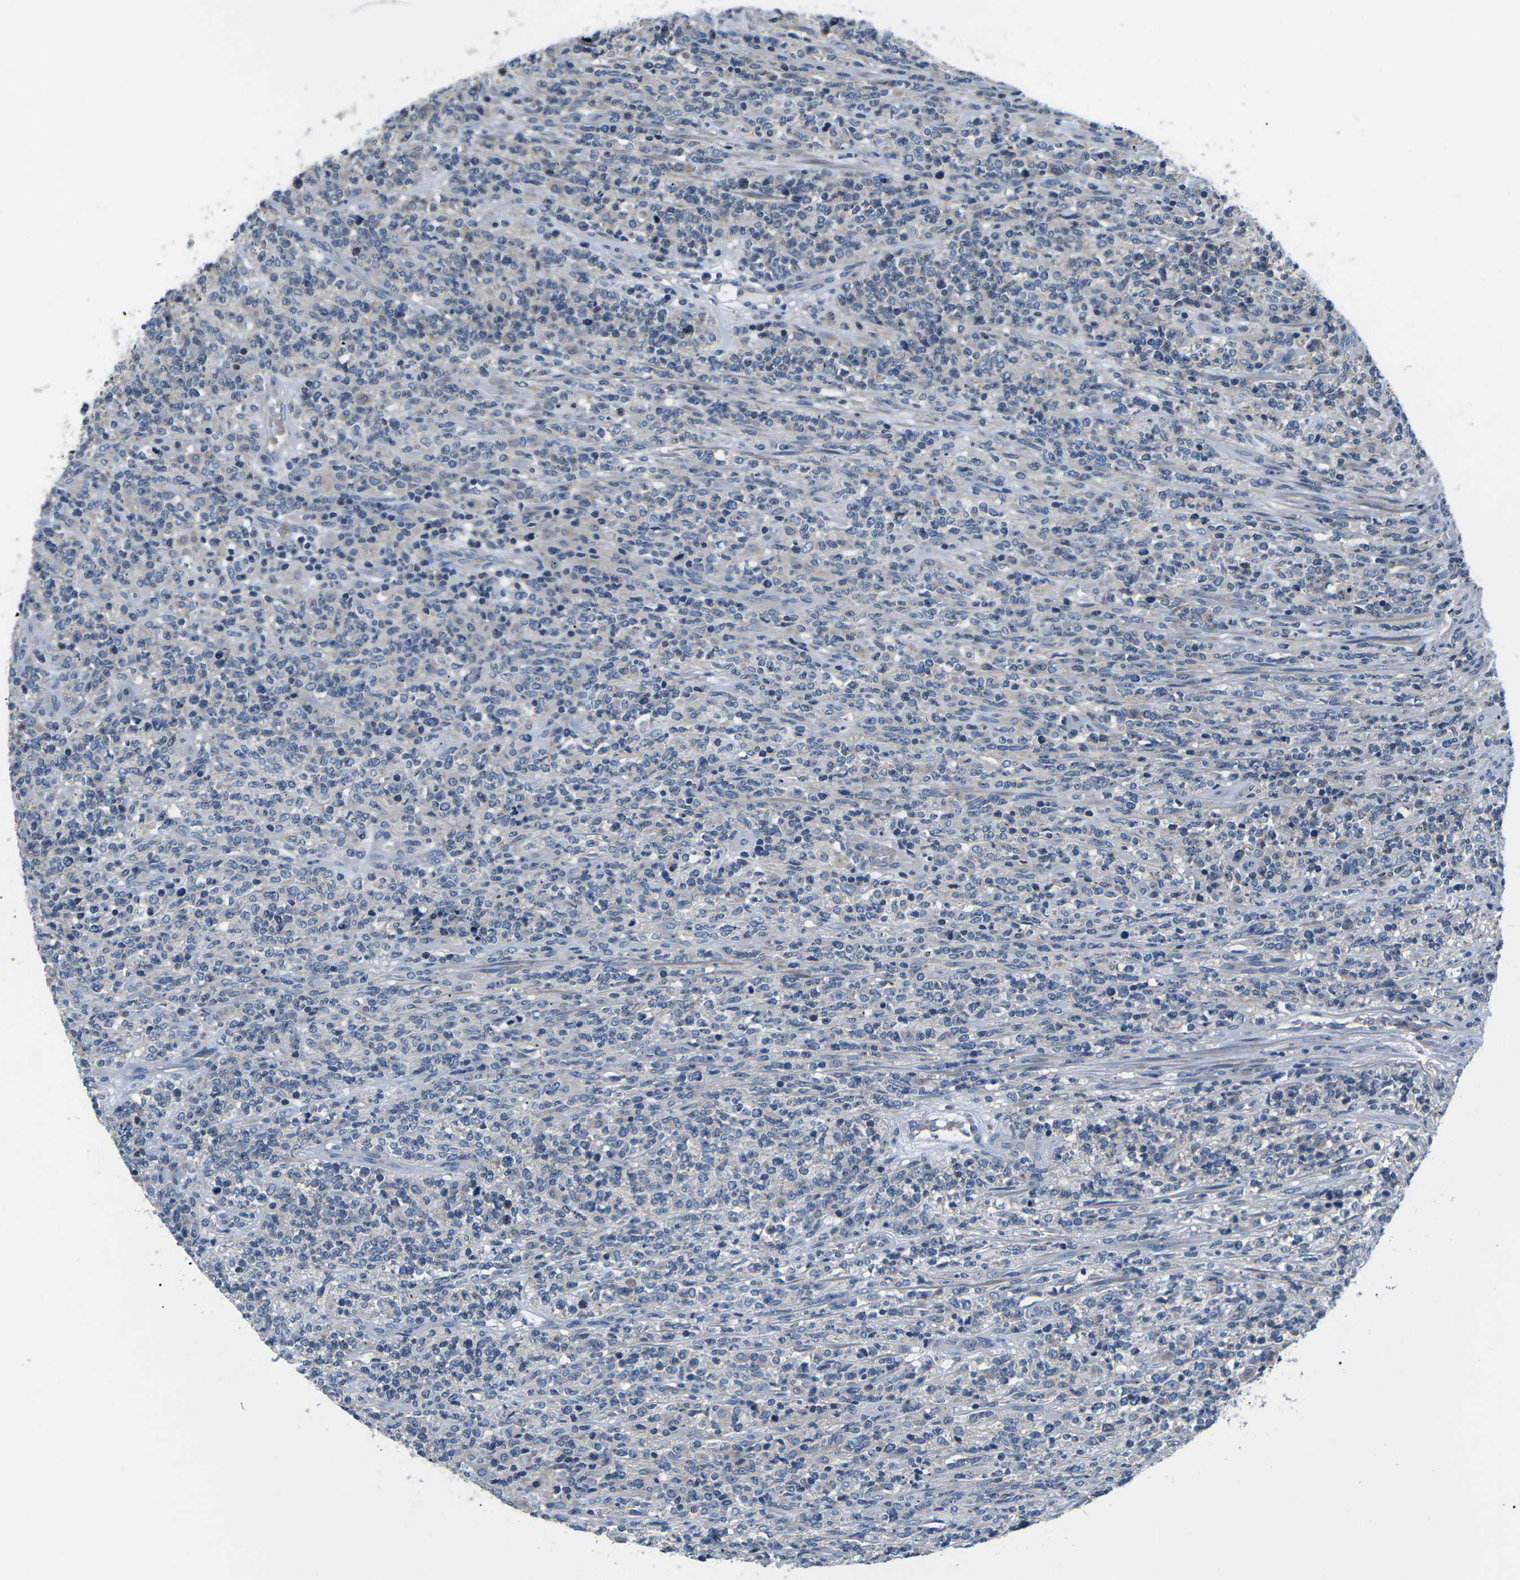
{"staining": {"intensity": "negative", "quantity": "none", "location": "none"}, "tissue": "lymphoma", "cell_type": "Tumor cells", "image_type": "cancer", "snomed": [{"axis": "morphology", "description": "Malignant lymphoma, non-Hodgkin's type, High grade"}, {"axis": "topography", "description": "Soft tissue"}], "caption": "Immunohistochemical staining of high-grade malignant lymphoma, non-Hodgkin's type demonstrates no significant staining in tumor cells.", "gene": "PDCD6IP", "patient": {"sex": "male", "age": 18}}